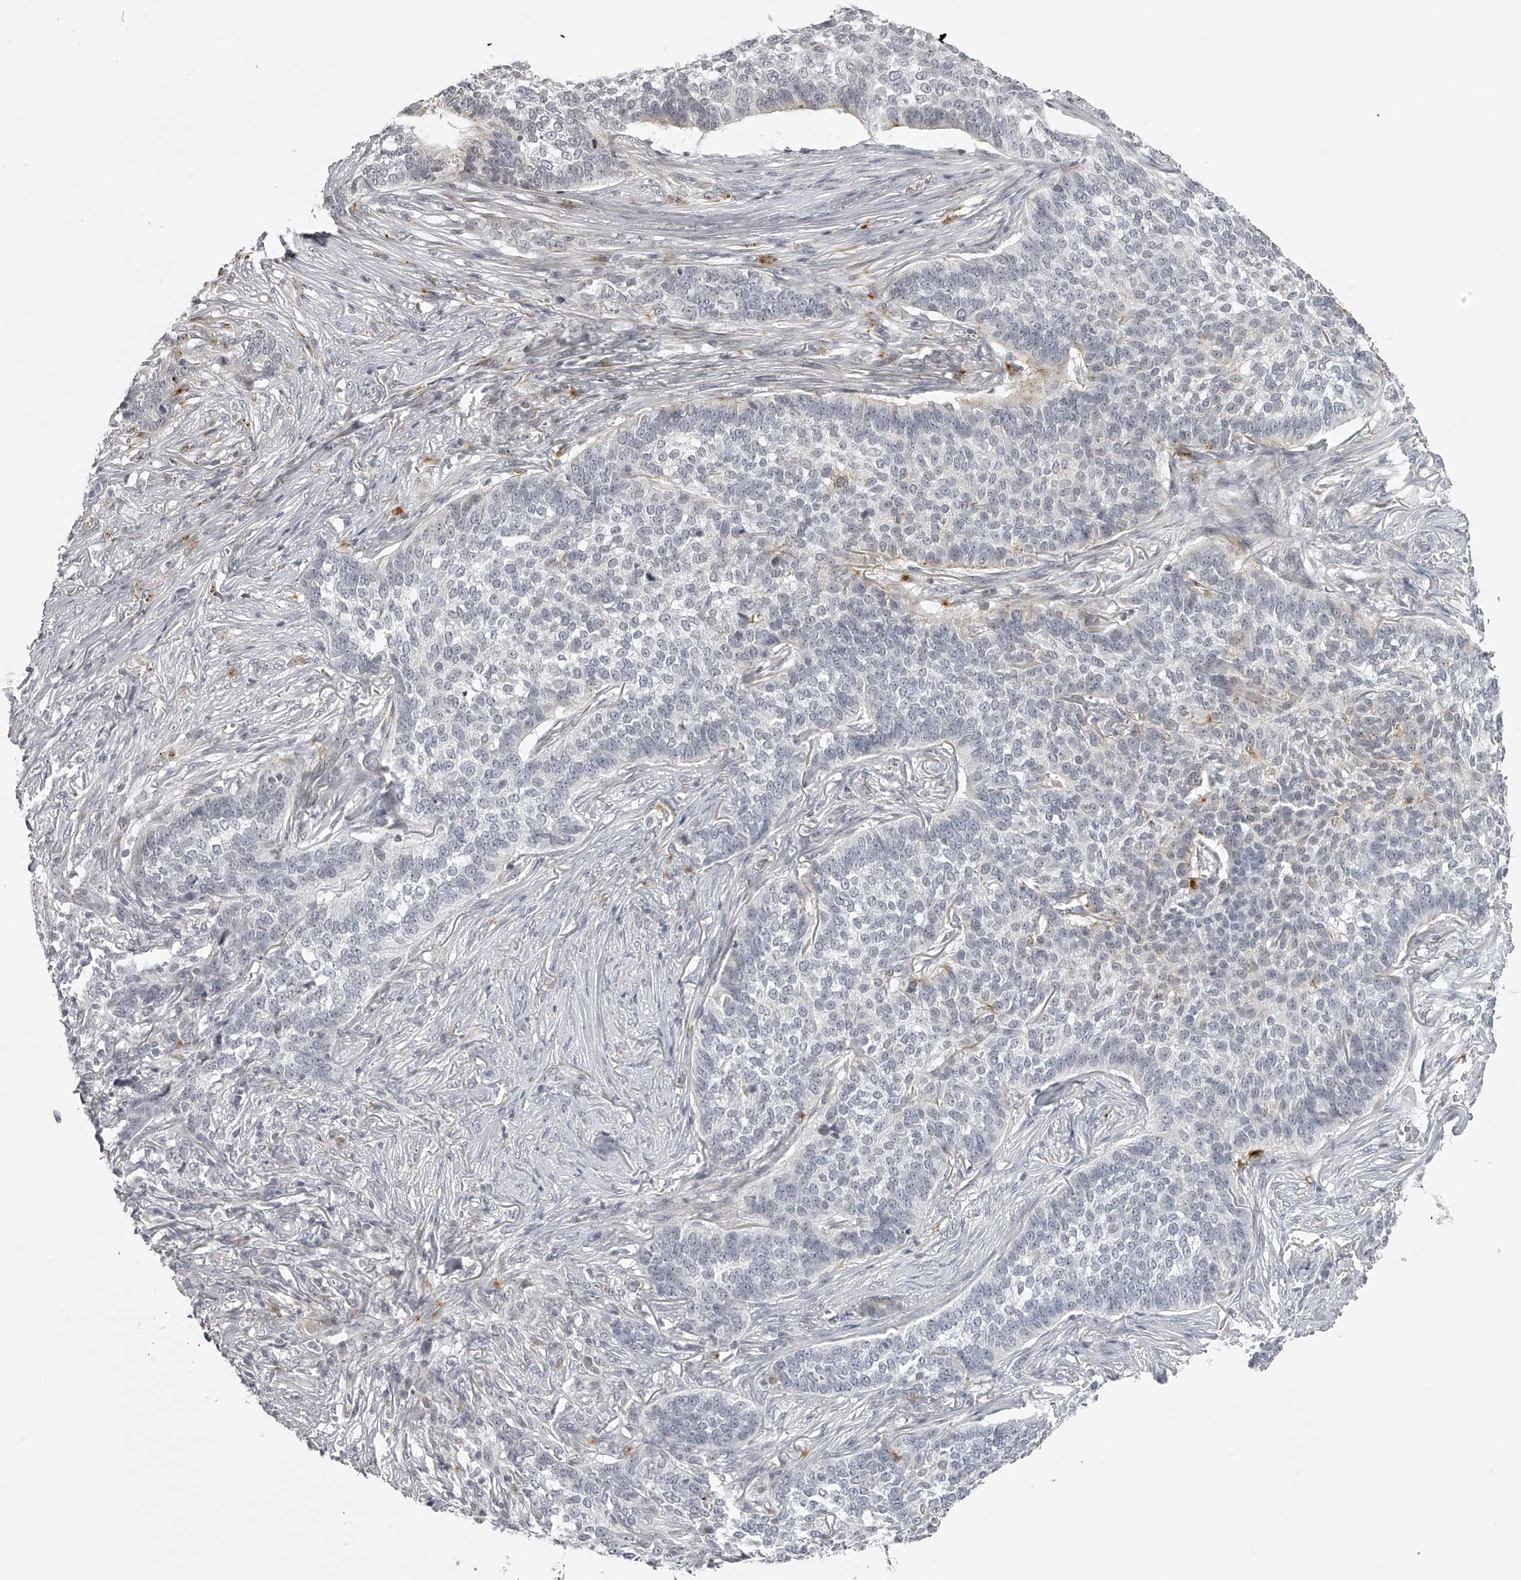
{"staining": {"intensity": "negative", "quantity": "none", "location": "none"}, "tissue": "skin cancer", "cell_type": "Tumor cells", "image_type": "cancer", "snomed": [{"axis": "morphology", "description": "Basal cell carcinoma"}, {"axis": "topography", "description": "Skin"}], "caption": "There is no significant expression in tumor cells of skin basal cell carcinoma.", "gene": "RNF220", "patient": {"sex": "male", "age": 85}}